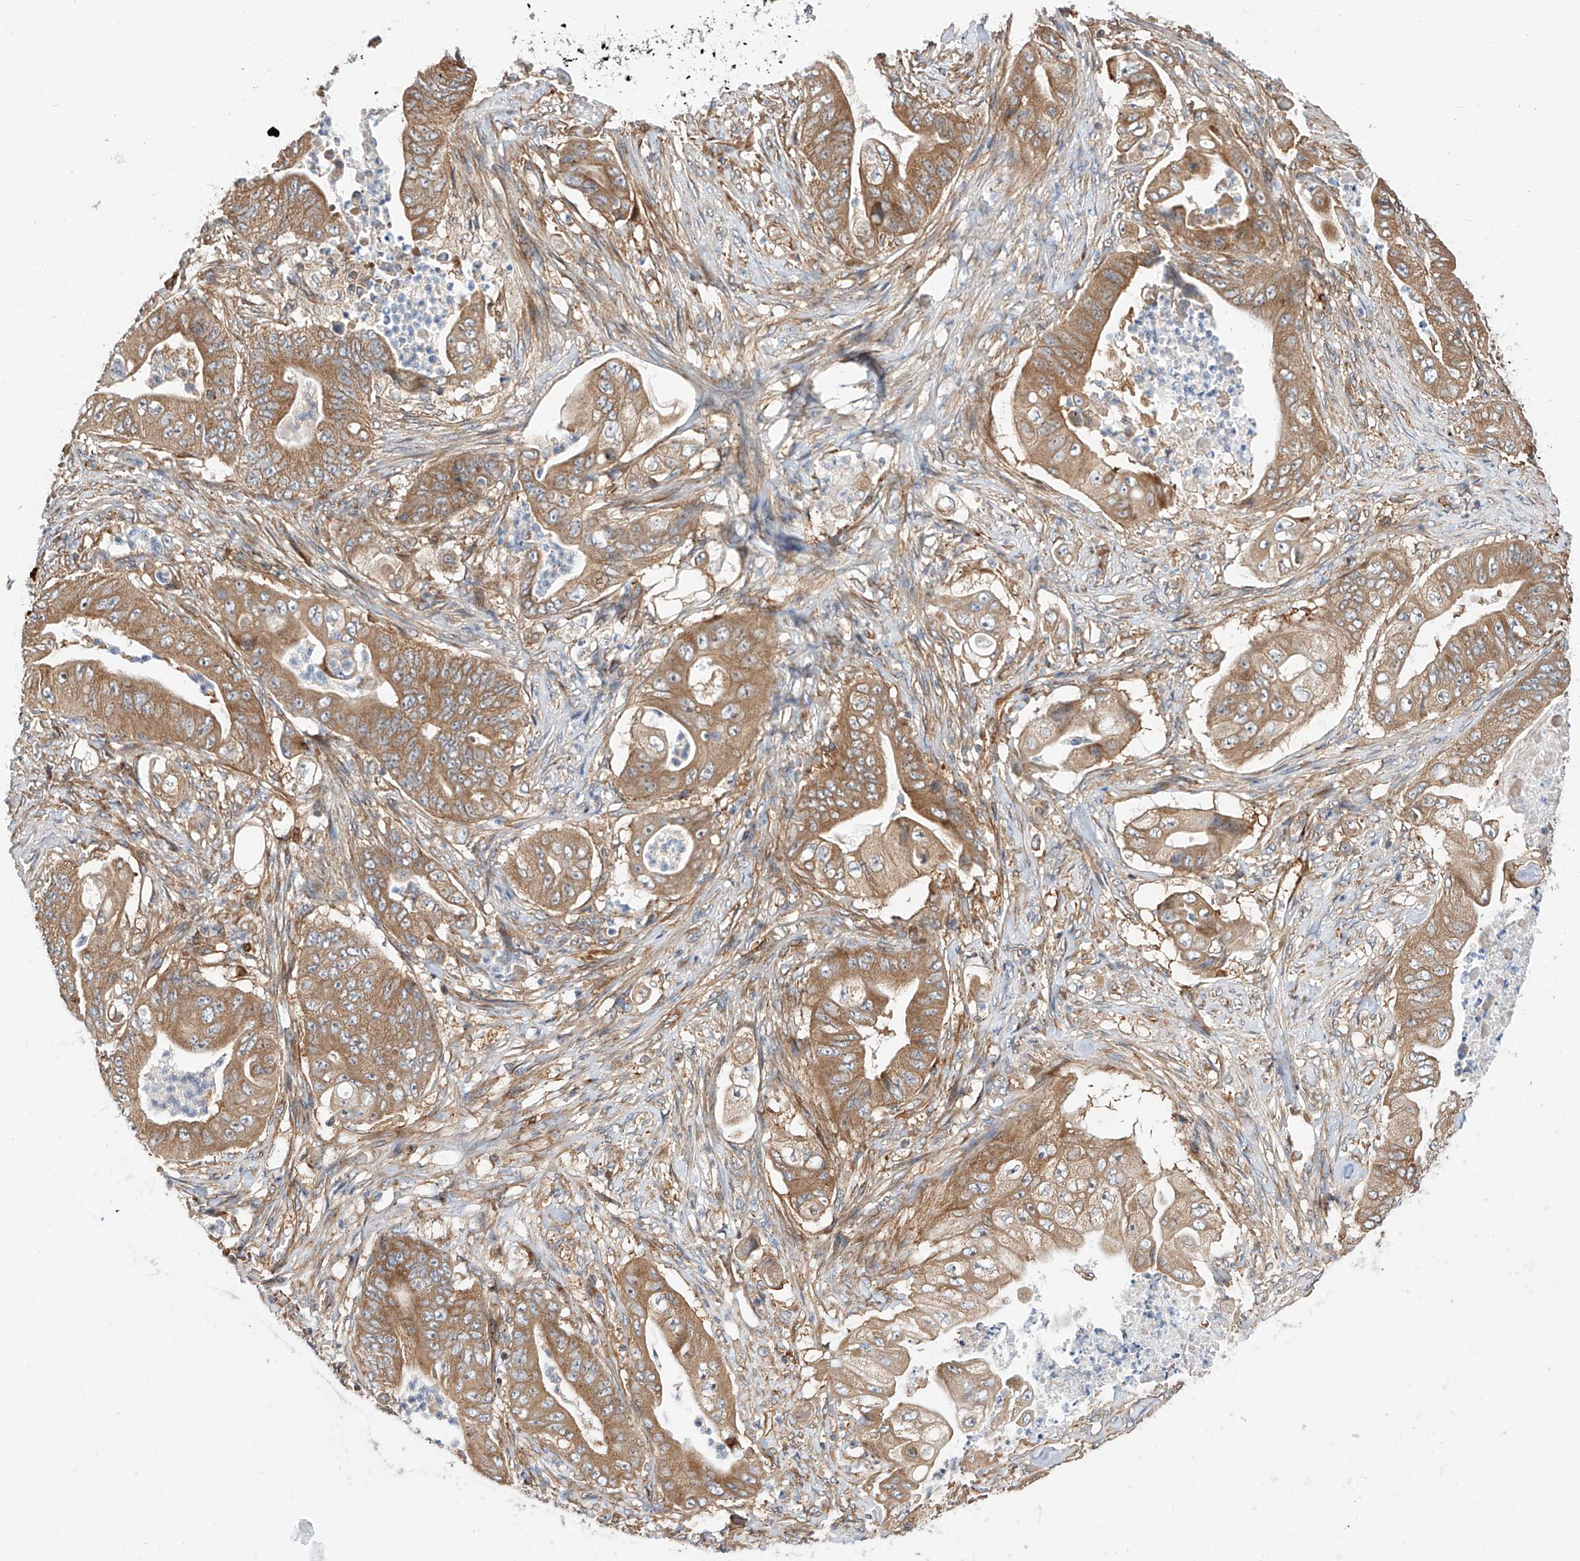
{"staining": {"intensity": "moderate", "quantity": ">75%", "location": "cytoplasmic/membranous"}, "tissue": "stomach cancer", "cell_type": "Tumor cells", "image_type": "cancer", "snomed": [{"axis": "morphology", "description": "Adenocarcinoma, NOS"}, {"axis": "topography", "description": "Stomach"}], "caption": "DAB (3,3'-diaminobenzidine) immunohistochemical staining of stomach cancer (adenocarcinoma) displays moderate cytoplasmic/membranous protein staining in approximately >75% of tumor cells. The protein of interest is shown in brown color, while the nuclei are stained blue.", "gene": "ISCA2", "patient": {"sex": "female", "age": 73}}